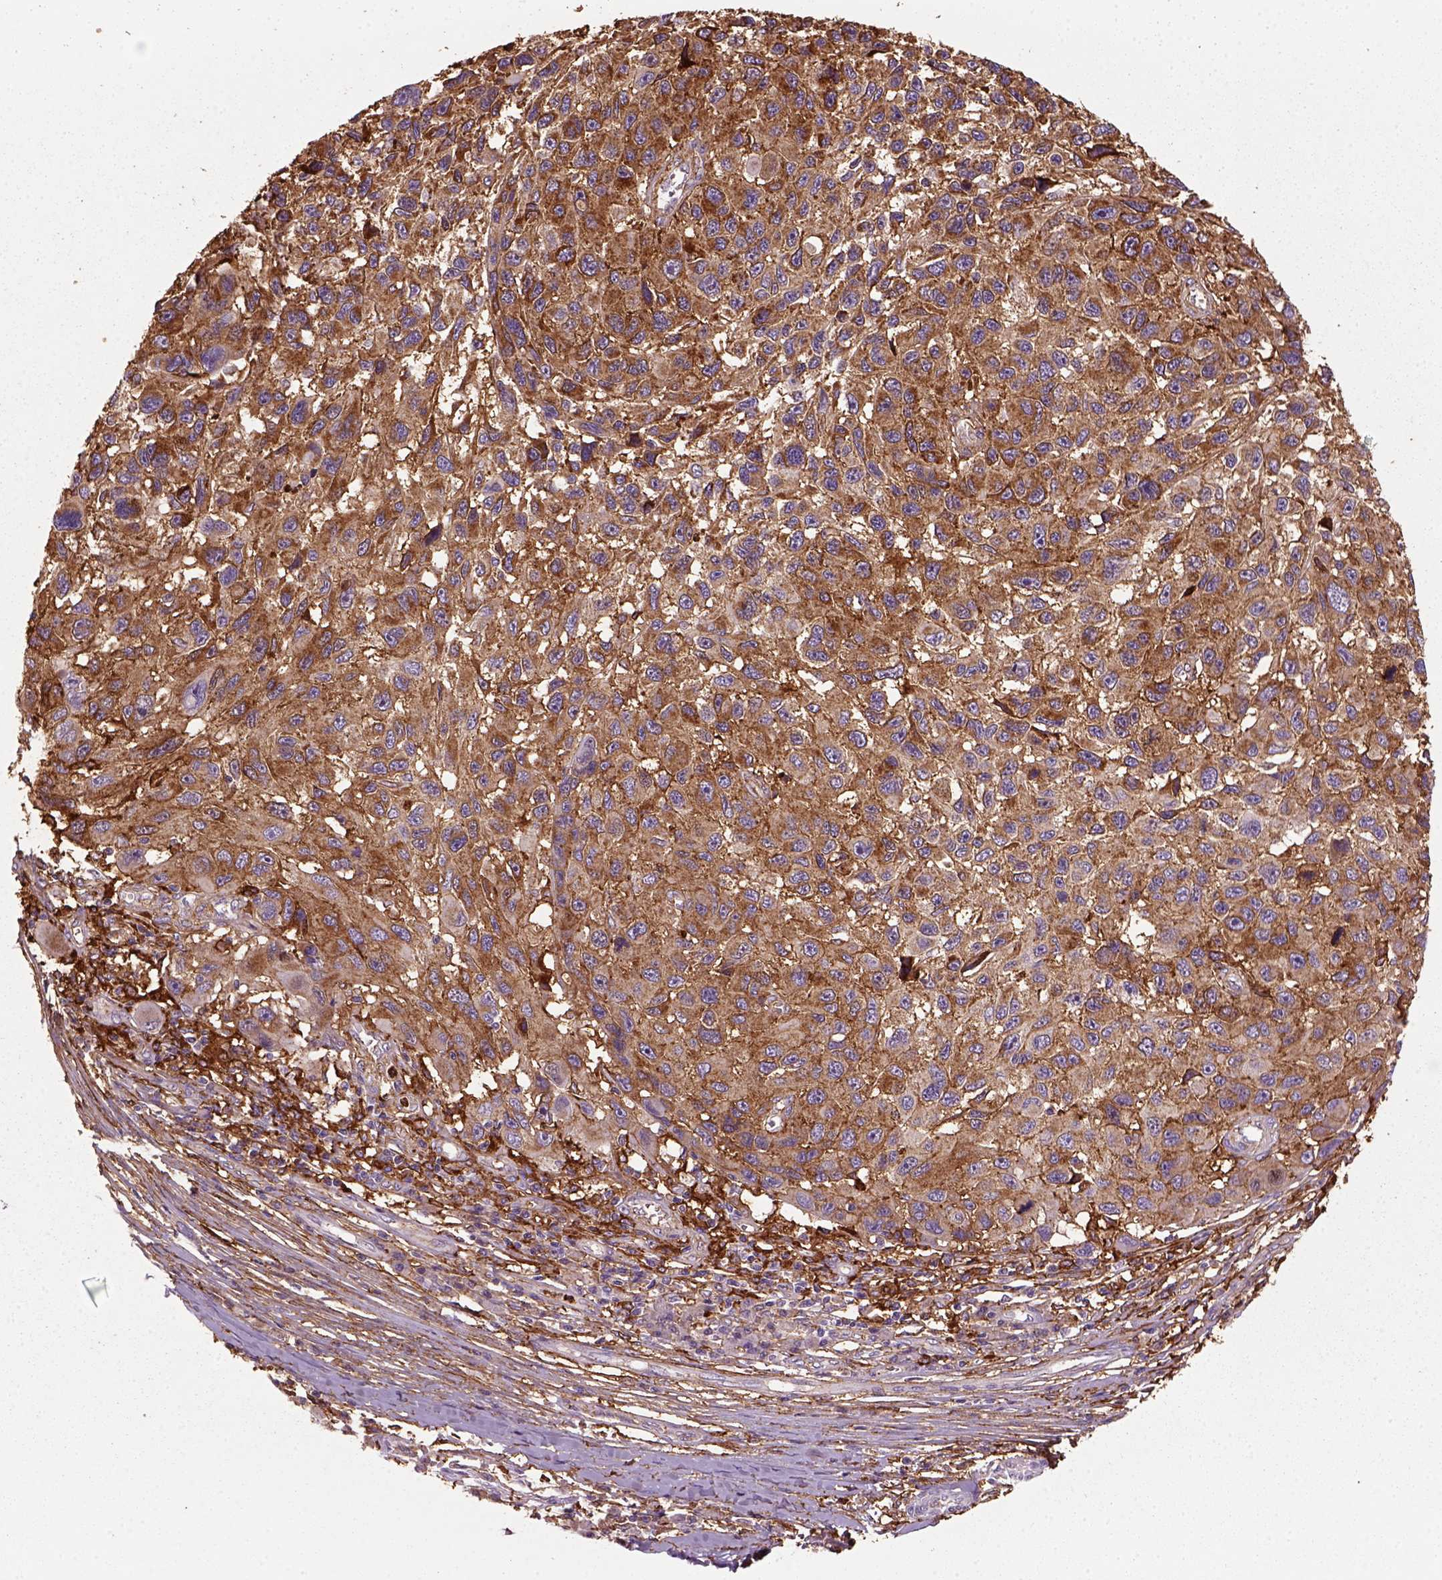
{"staining": {"intensity": "moderate", "quantity": ">75%", "location": "cytoplasmic/membranous"}, "tissue": "melanoma", "cell_type": "Tumor cells", "image_type": "cancer", "snomed": [{"axis": "morphology", "description": "Malignant melanoma, NOS"}, {"axis": "topography", "description": "Skin"}], "caption": "About >75% of tumor cells in human melanoma show moderate cytoplasmic/membranous protein expression as visualized by brown immunohistochemical staining.", "gene": "MARCKS", "patient": {"sex": "male", "age": 53}}